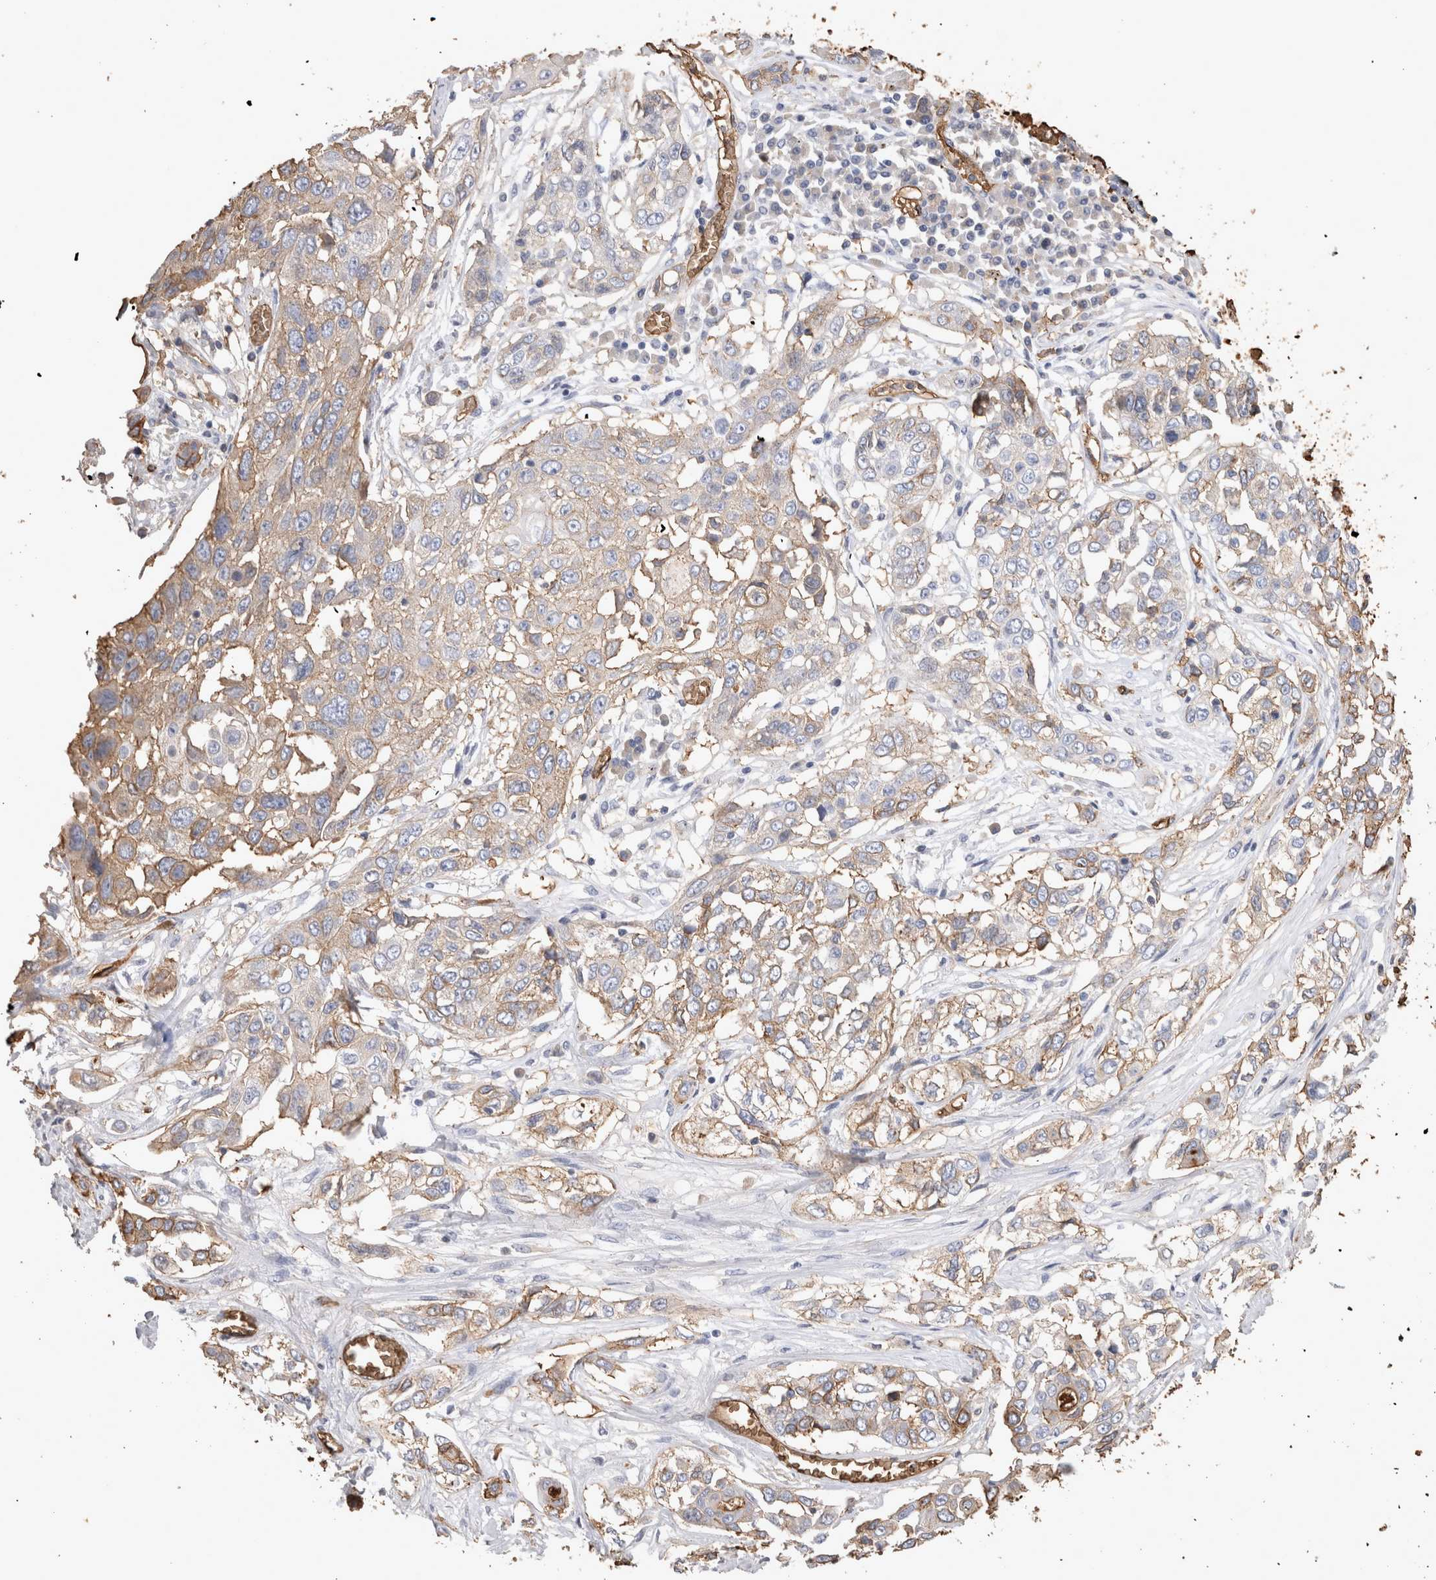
{"staining": {"intensity": "weak", "quantity": "25%-75%", "location": "cytoplasmic/membranous"}, "tissue": "lung cancer", "cell_type": "Tumor cells", "image_type": "cancer", "snomed": [{"axis": "morphology", "description": "Squamous cell carcinoma, NOS"}, {"axis": "topography", "description": "Lung"}], "caption": "Immunohistochemistry (IHC) micrograph of human squamous cell carcinoma (lung) stained for a protein (brown), which shows low levels of weak cytoplasmic/membranous staining in about 25%-75% of tumor cells.", "gene": "IL17RC", "patient": {"sex": "male", "age": 71}}